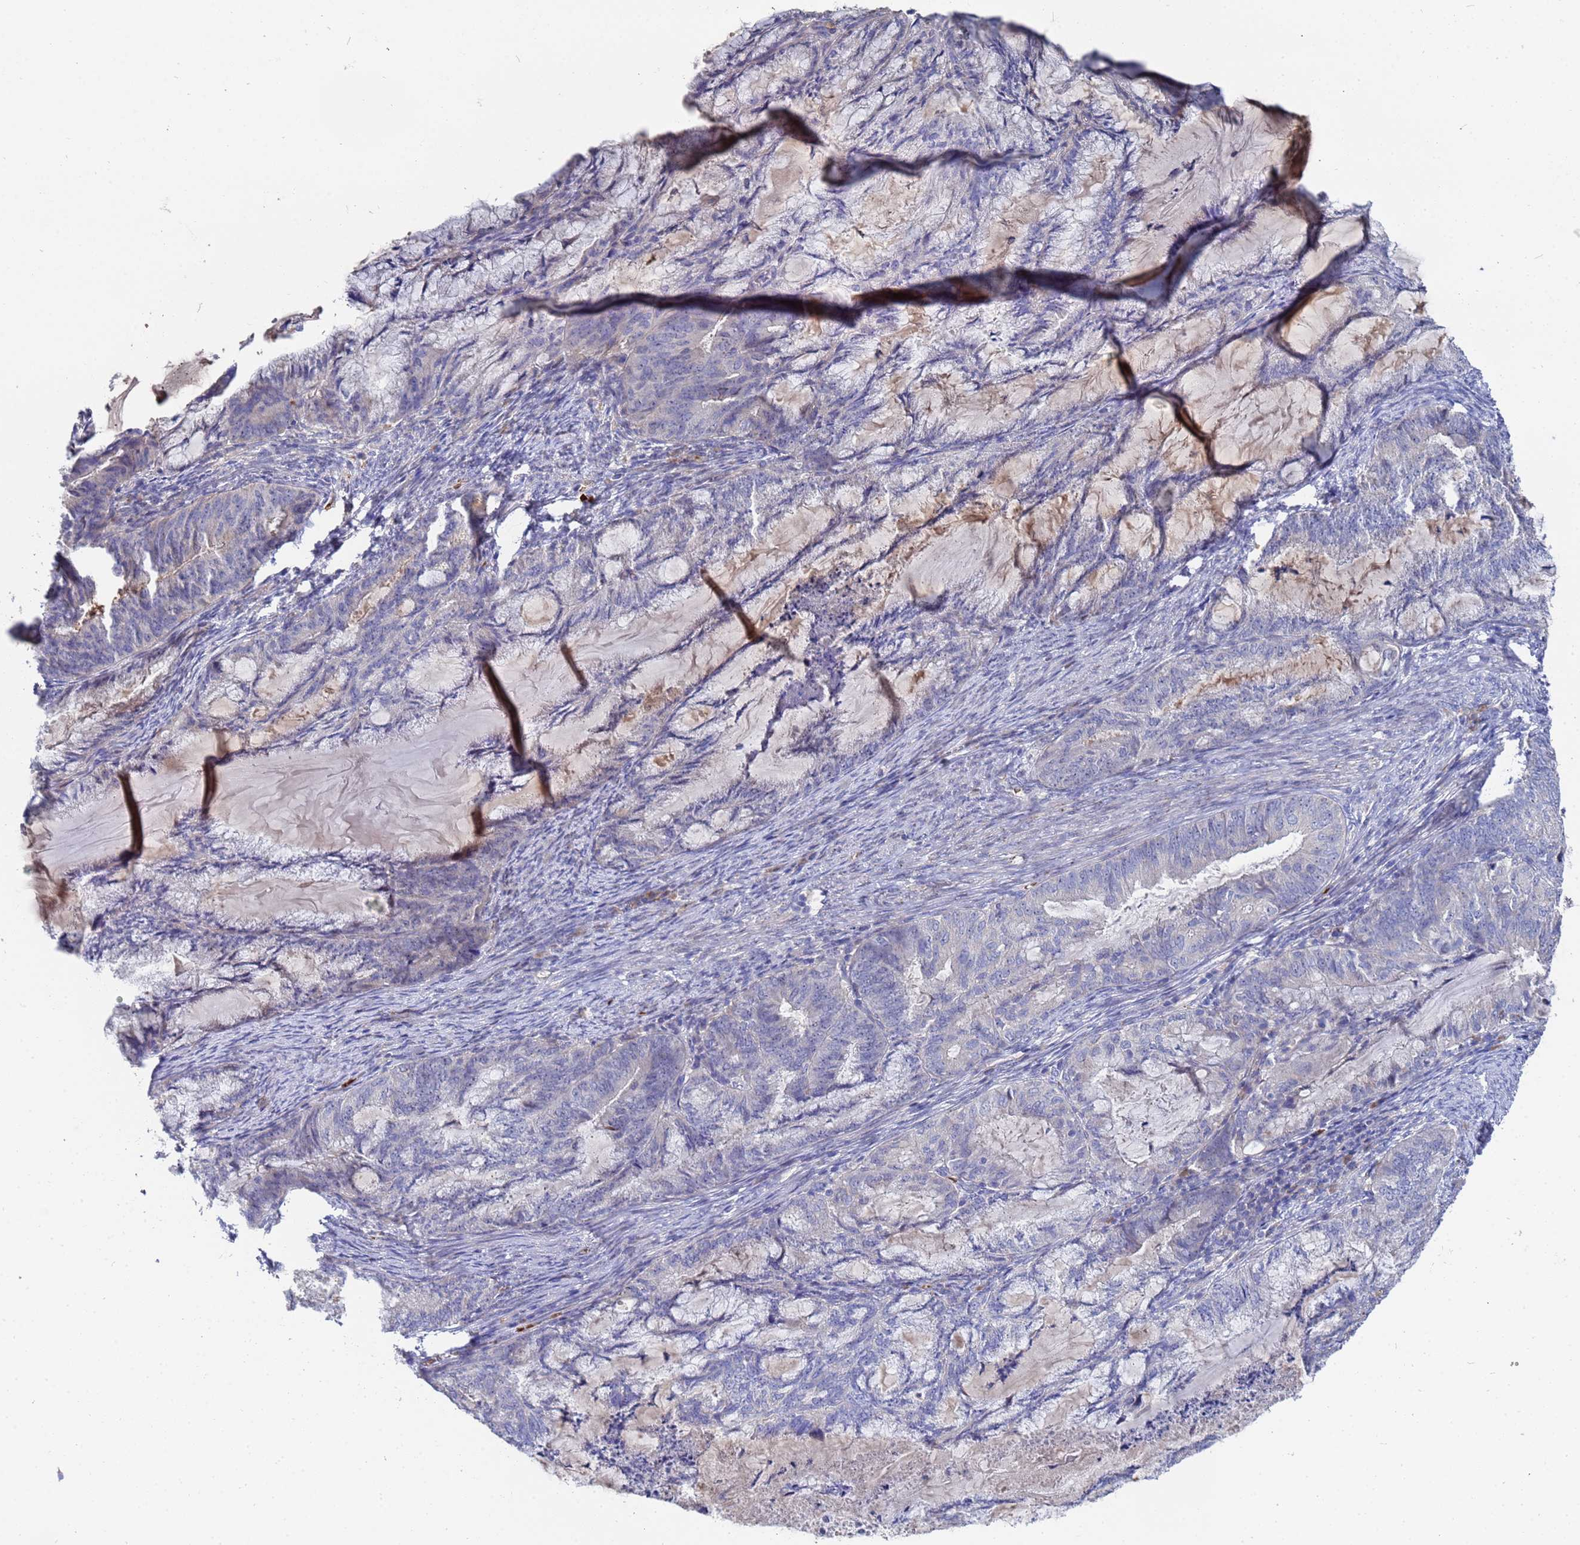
{"staining": {"intensity": "negative", "quantity": "none", "location": "none"}, "tissue": "endometrial cancer", "cell_type": "Tumor cells", "image_type": "cancer", "snomed": [{"axis": "morphology", "description": "Adenocarcinoma, NOS"}, {"axis": "topography", "description": "Endometrium"}], "caption": "Immunohistochemistry of endometrial cancer (adenocarcinoma) shows no staining in tumor cells. (Brightfield microscopy of DAB (3,3'-diaminobenzidine) immunohistochemistry at high magnification).", "gene": "TCP10L", "patient": {"sex": "female", "age": 86}}